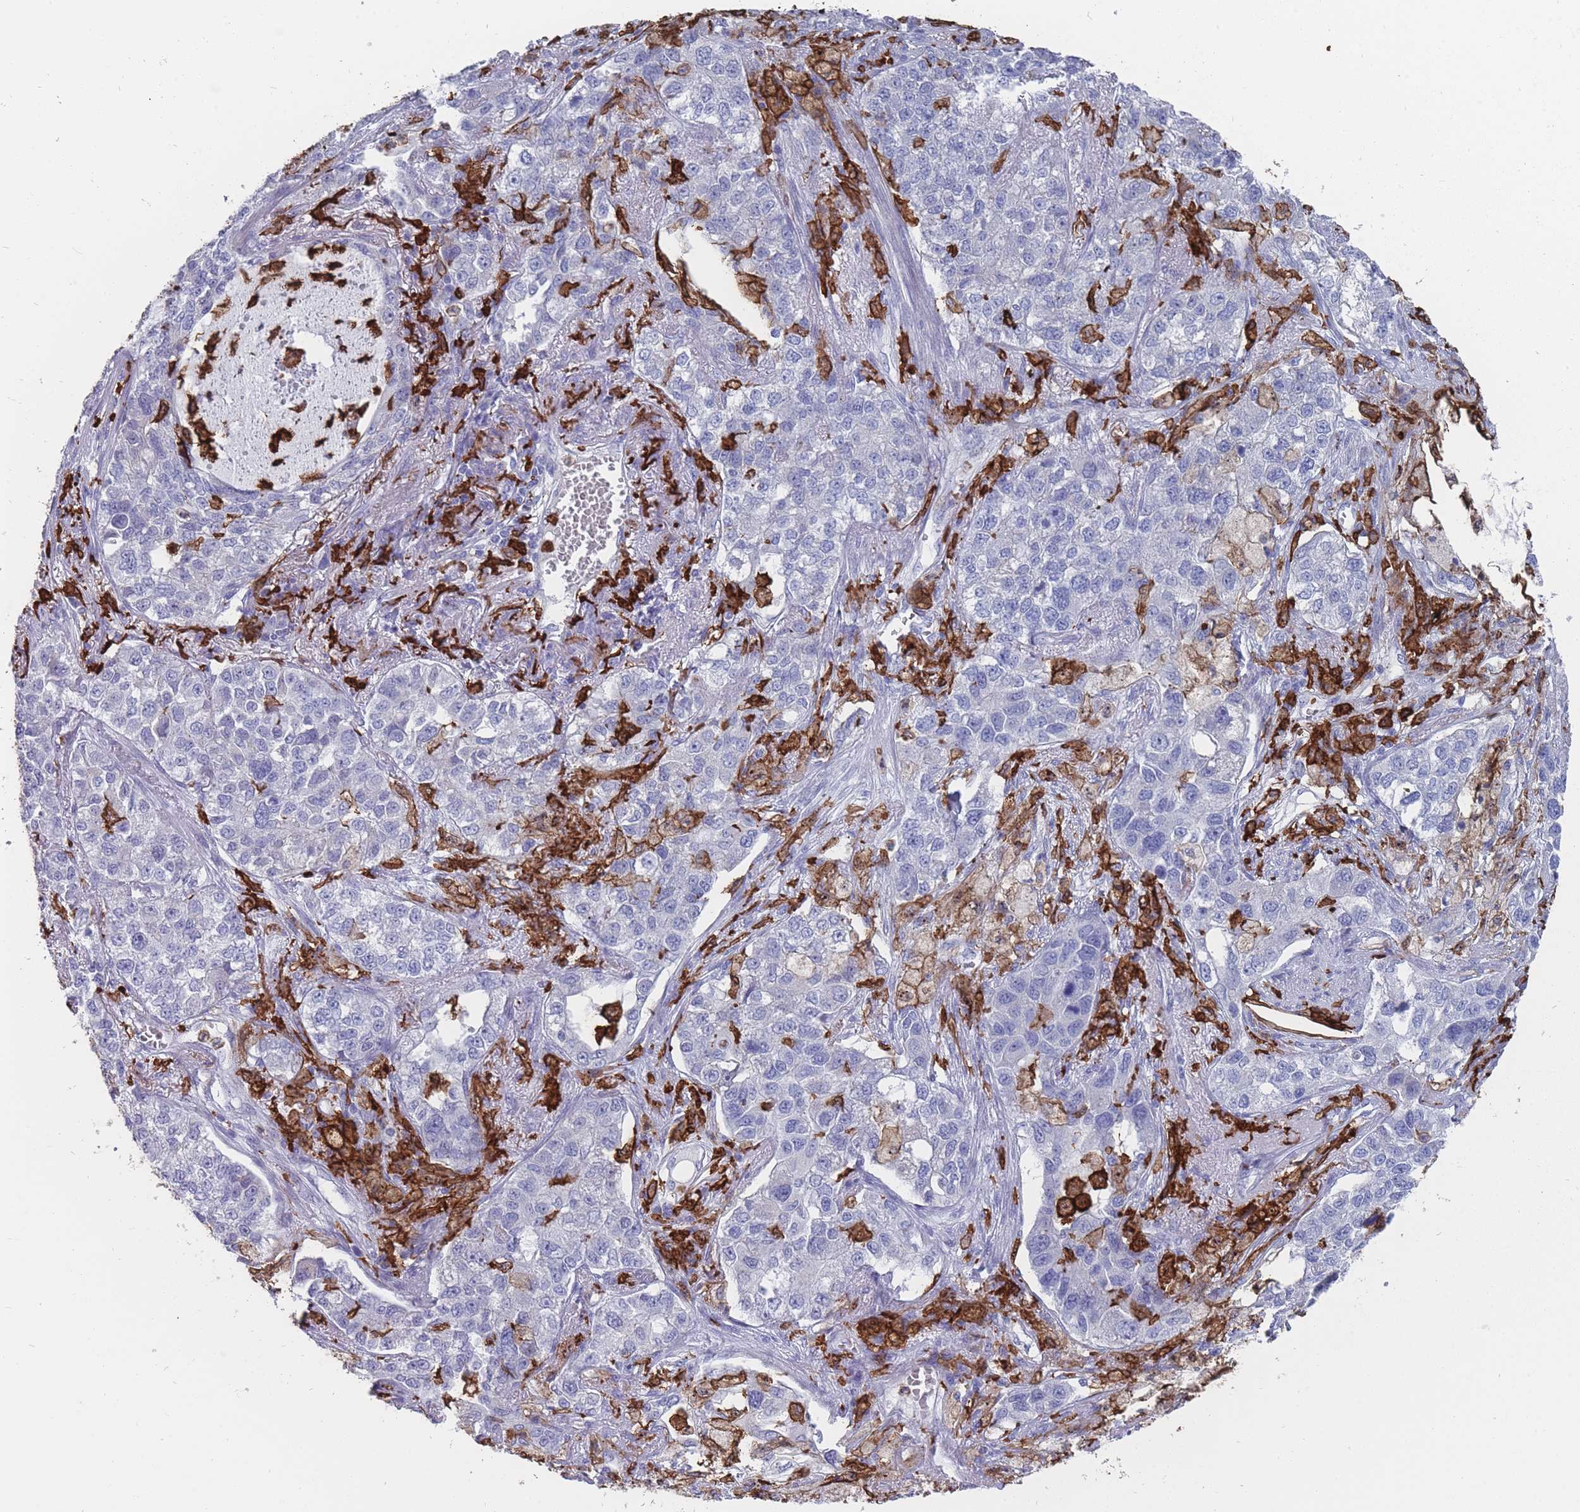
{"staining": {"intensity": "negative", "quantity": "none", "location": "none"}, "tissue": "lung cancer", "cell_type": "Tumor cells", "image_type": "cancer", "snomed": [{"axis": "morphology", "description": "Adenocarcinoma, NOS"}, {"axis": "topography", "description": "Lung"}], "caption": "Photomicrograph shows no significant protein positivity in tumor cells of adenocarcinoma (lung).", "gene": "AIF1", "patient": {"sex": "male", "age": 49}}